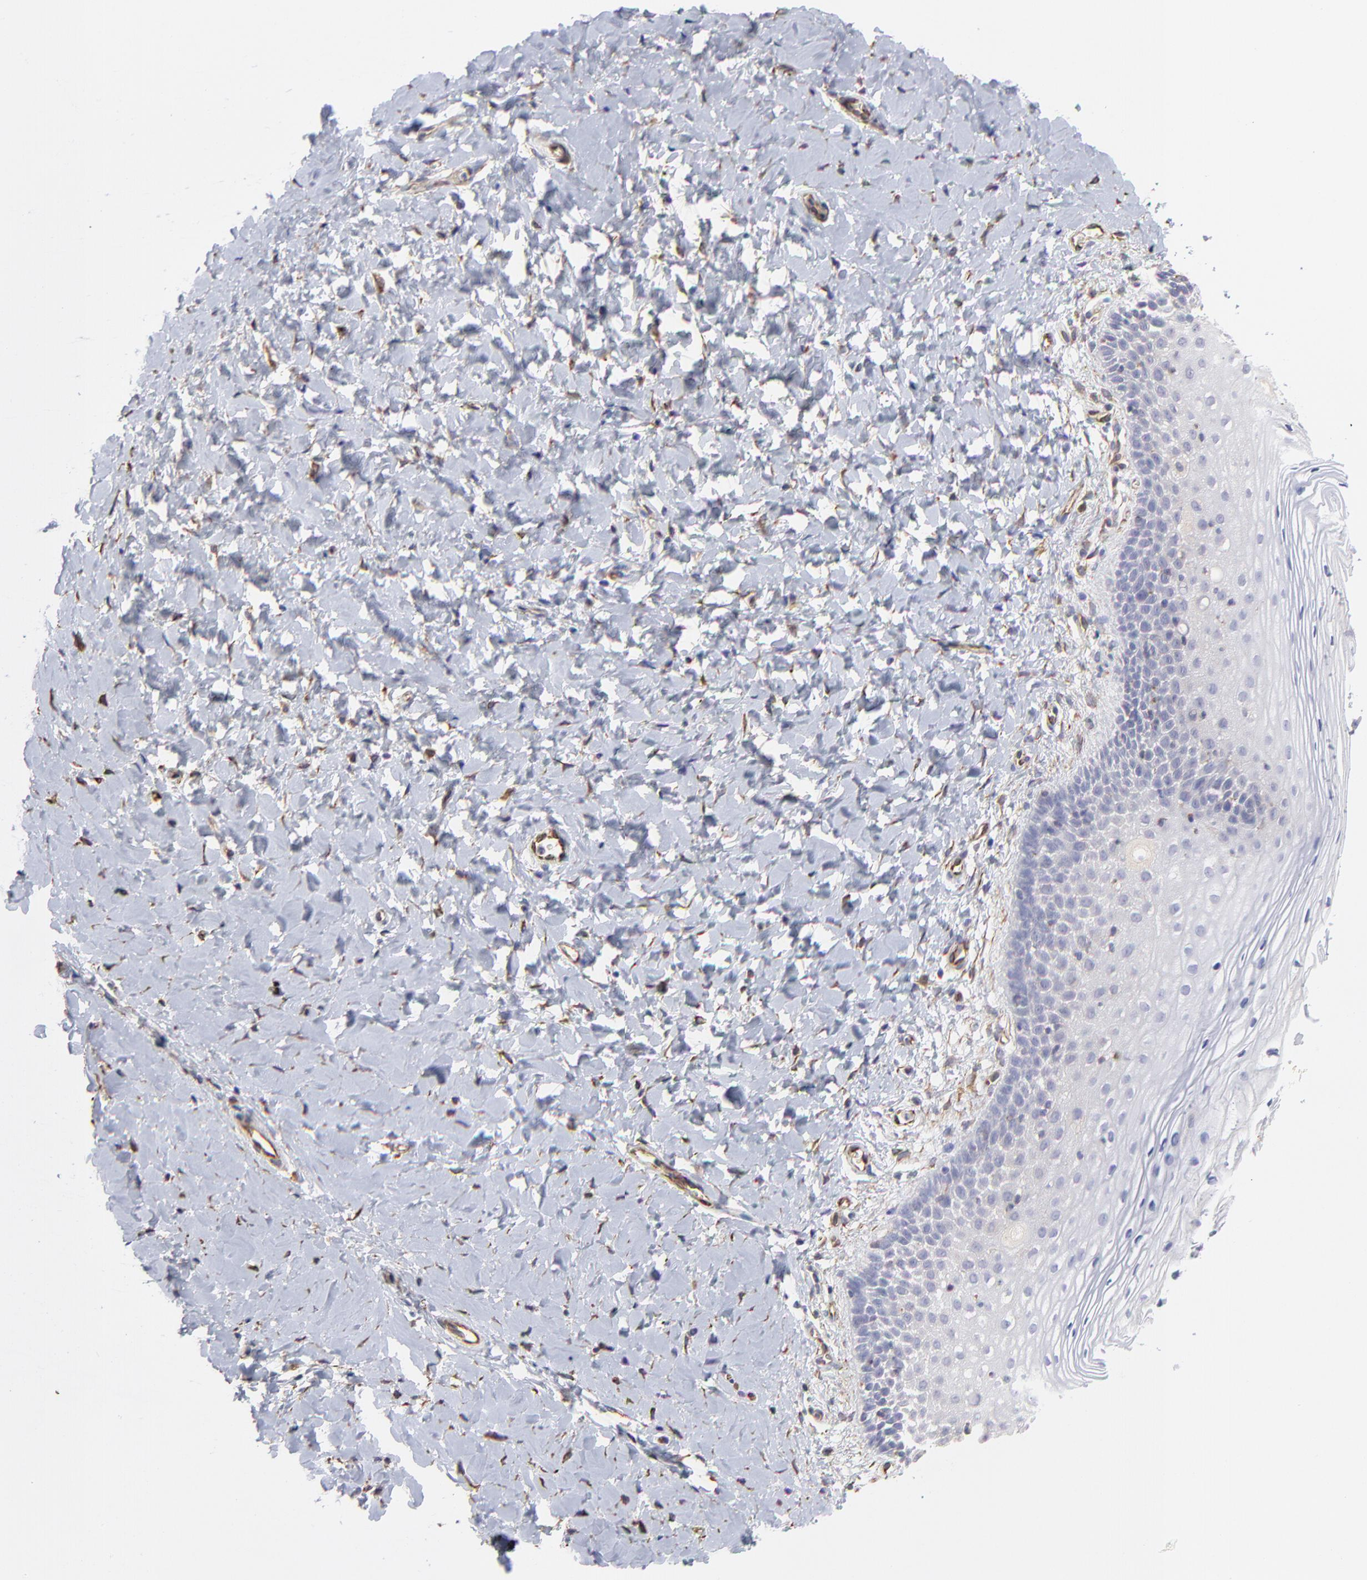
{"staining": {"intensity": "moderate", "quantity": "<25%", "location": "cytoplasmic/membranous"}, "tissue": "vagina", "cell_type": "Squamous epithelial cells", "image_type": "normal", "snomed": [{"axis": "morphology", "description": "Normal tissue, NOS"}, {"axis": "topography", "description": "Vagina"}], "caption": "The immunohistochemical stain highlights moderate cytoplasmic/membranous staining in squamous epithelial cells of normal vagina.", "gene": "COX8C", "patient": {"sex": "female", "age": 55}}